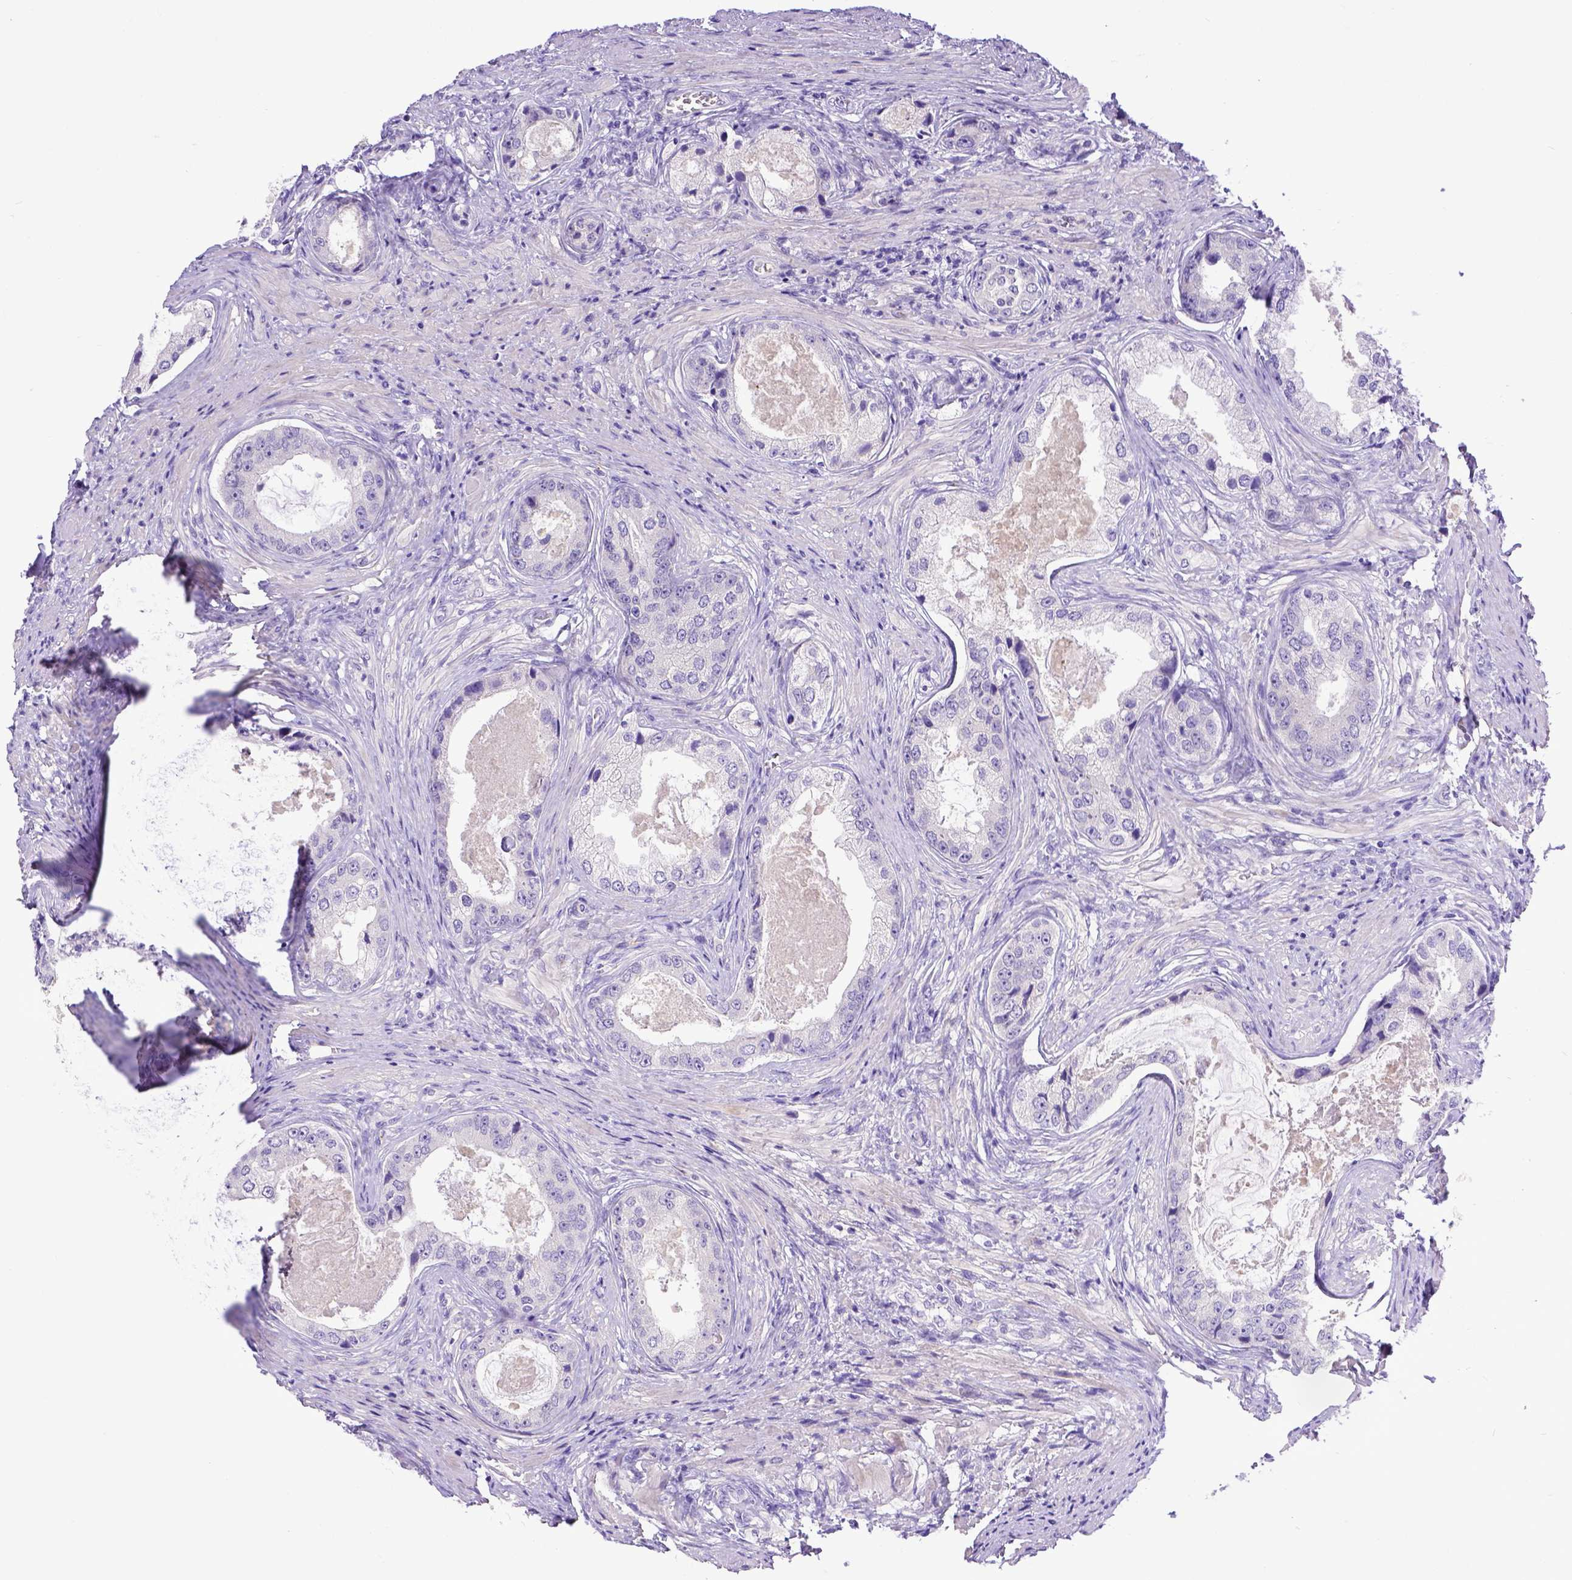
{"staining": {"intensity": "negative", "quantity": "none", "location": "none"}, "tissue": "prostate cancer", "cell_type": "Tumor cells", "image_type": "cancer", "snomed": [{"axis": "morphology", "description": "Adenocarcinoma, Low grade"}, {"axis": "topography", "description": "Prostate"}], "caption": "High power microscopy photomicrograph of an IHC photomicrograph of adenocarcinoma (low-grade) (prostate), revealing no significant positivity in tumor cells.", "gene": "CFAP300", "patient": {"sex": "male", "age": 68}}